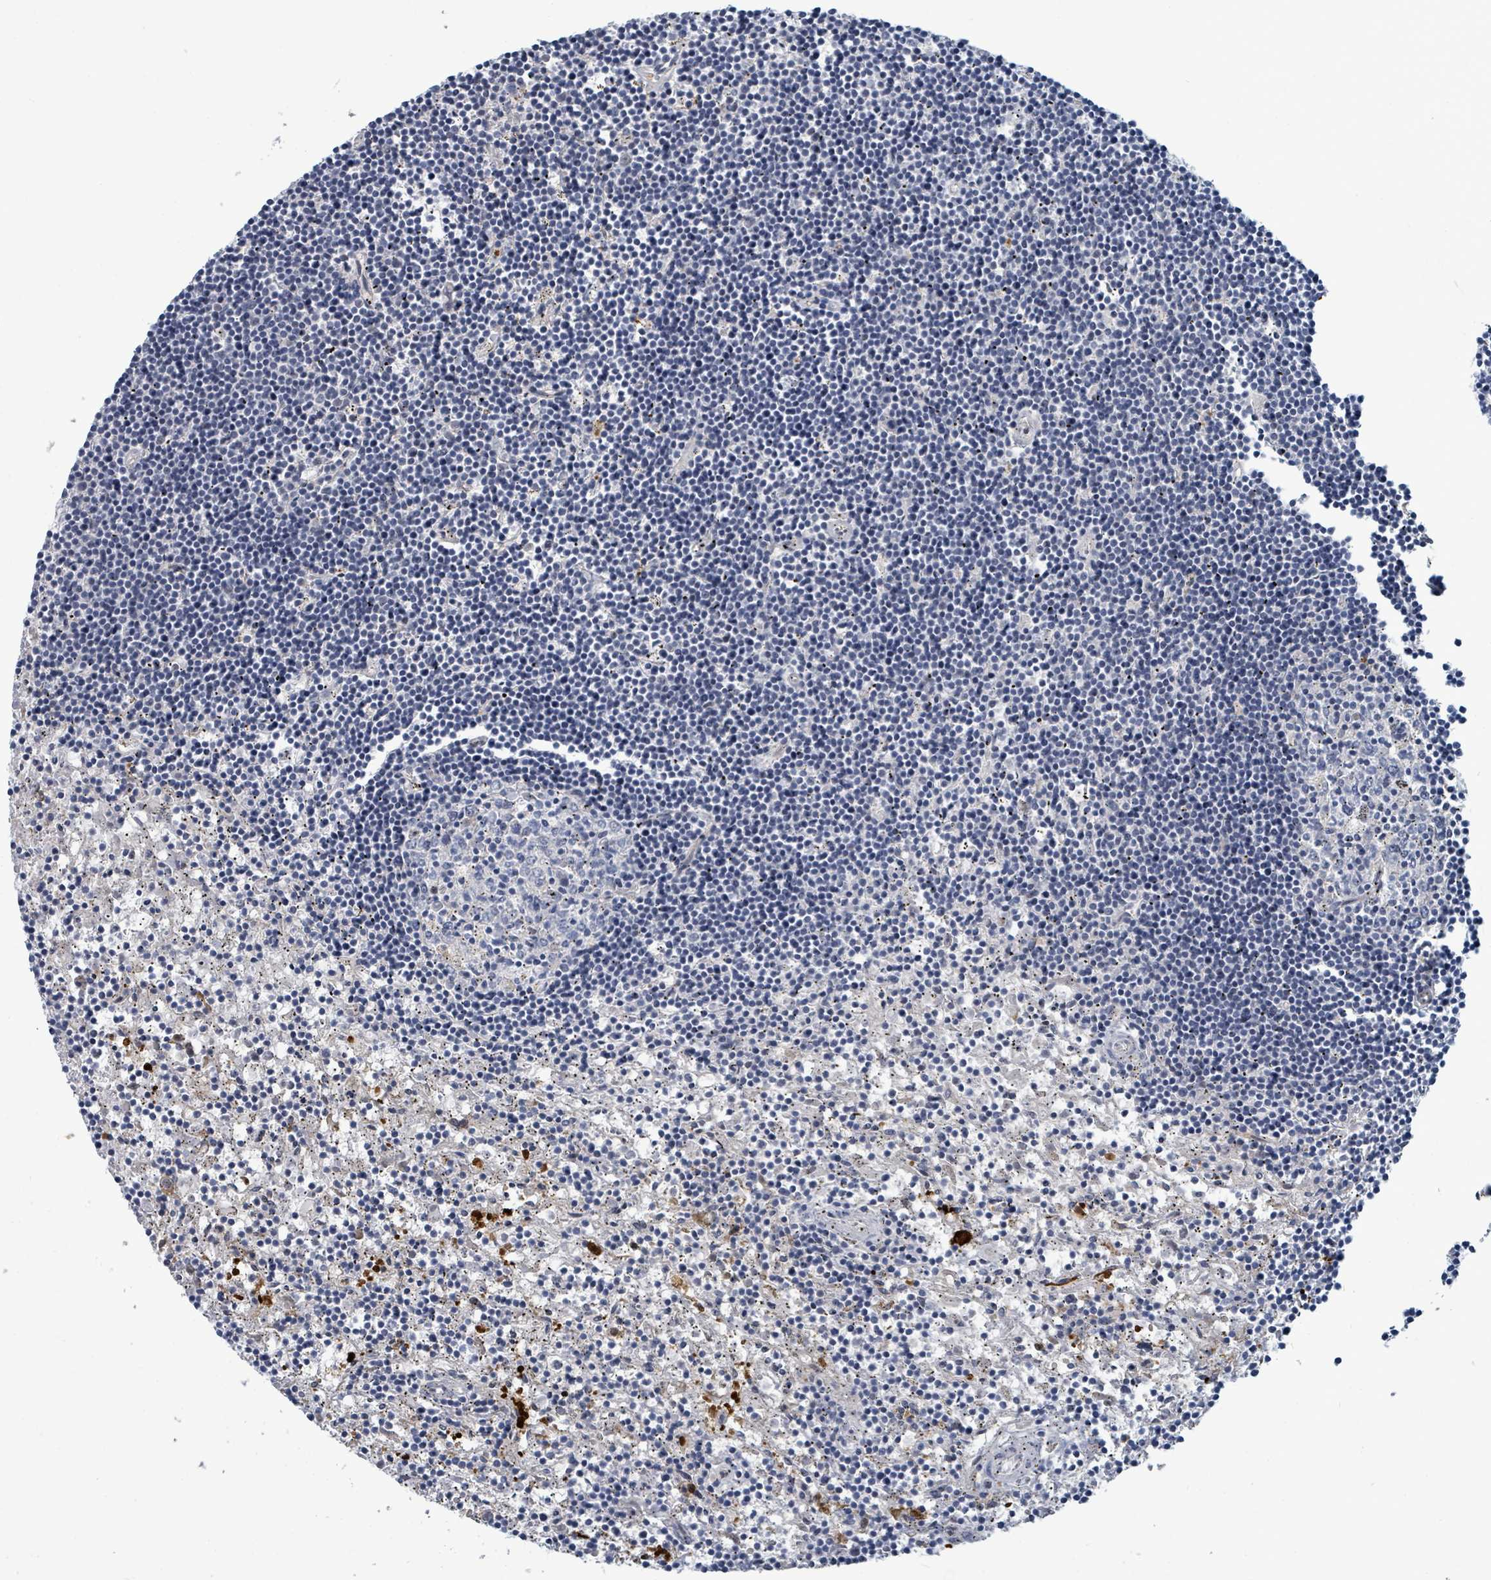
{"staining": {"intensity": "negative", "quantity": "none", "location": "none"}, "tissue": "lymphoma", "cell_type": "Tumor cells", "image_type": "cancer", "snomed": [{"axis": "morphology", "description": "Malignant lymphoma, non-Hodgkin's type, Low grade"}, {"axis": "topography", "description": "Spleen"}], "caption": "There is no significant expression in tumor cells of lymphoma. (Stains: DAB (3,3'-diaminobenzidine) IHC with hematoxylin counter stain, Microscopy: brightfield microscopy at high magnification).", "gene": "TRDMT1", "patient": {"sex": "male", "age": 76}}